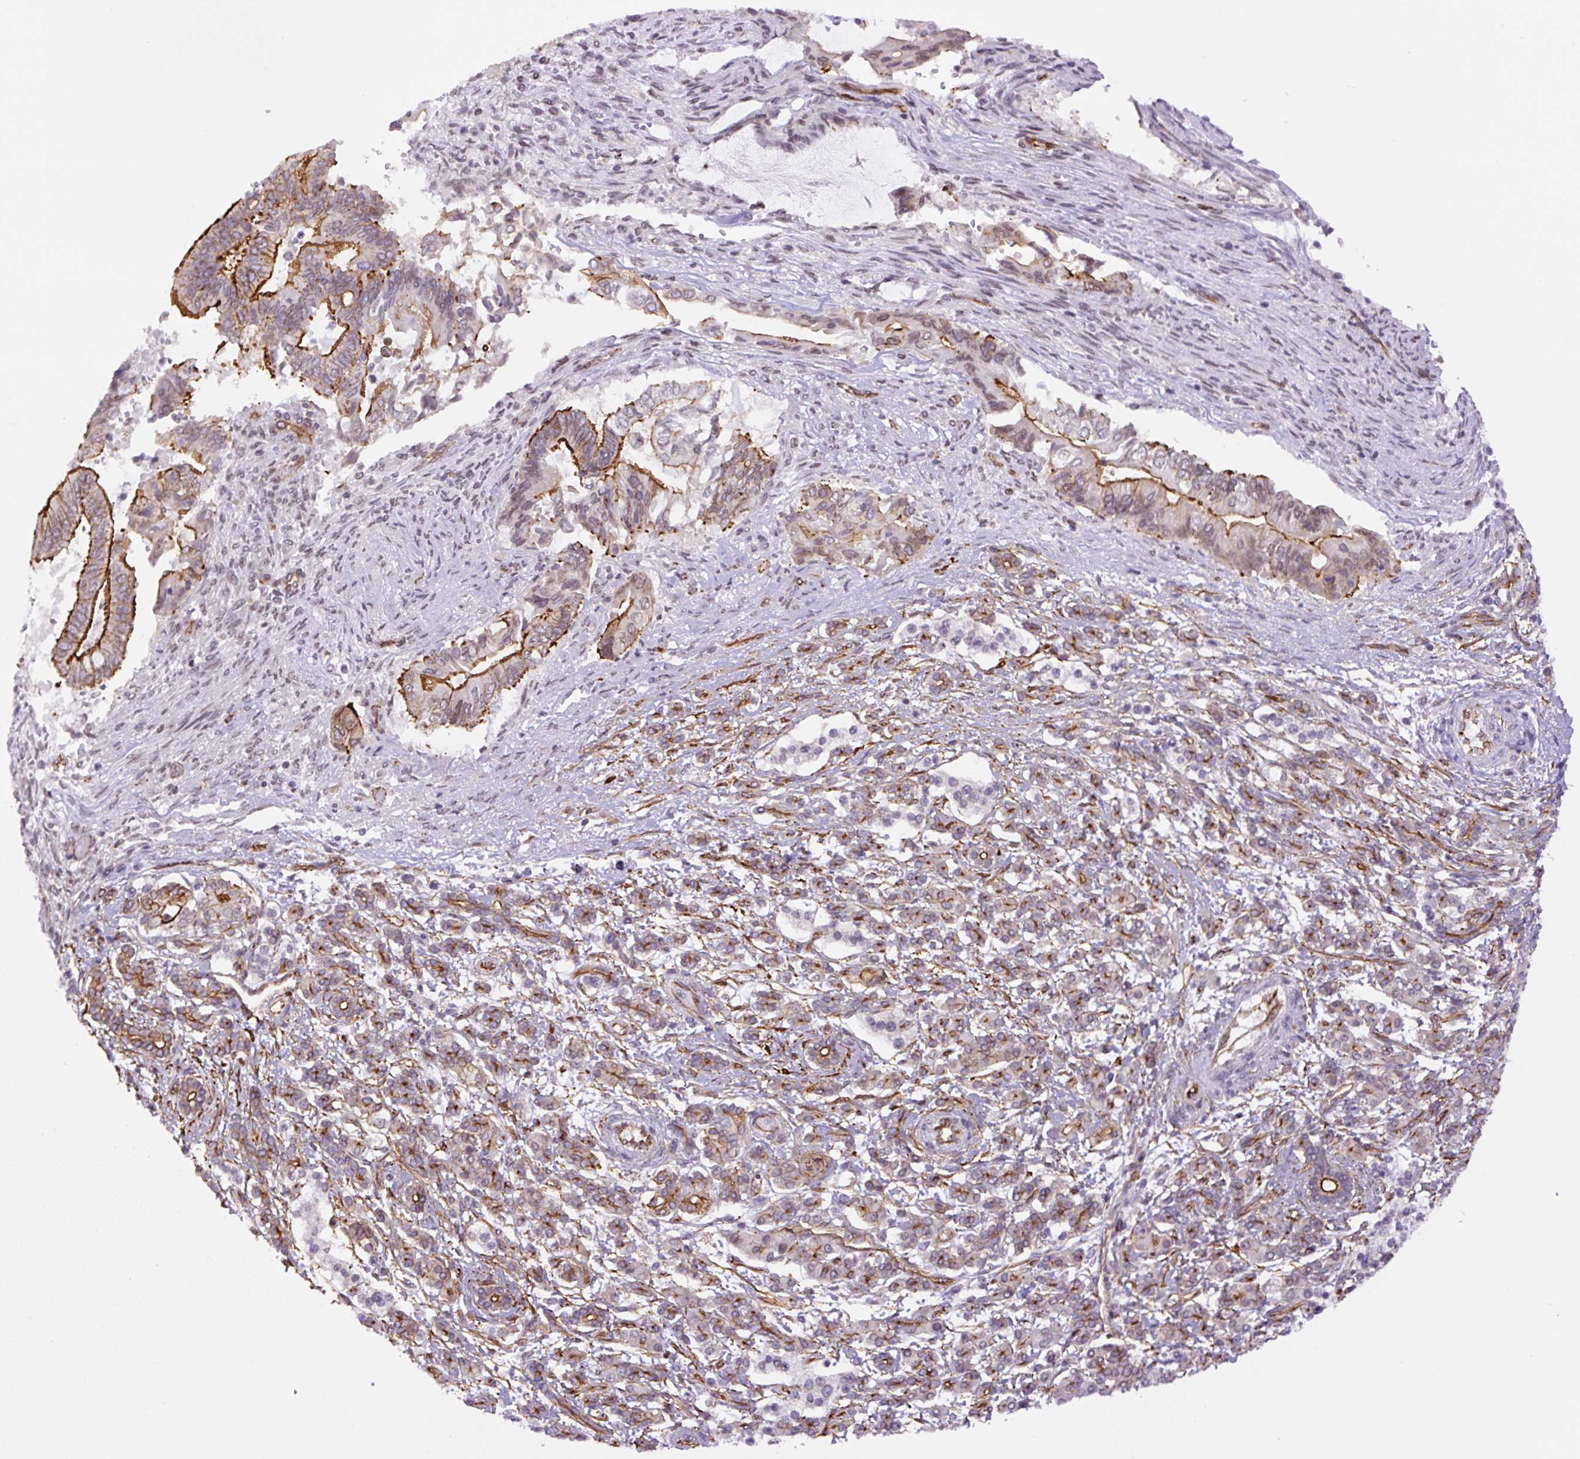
{"staining": {"intensity": "strong", "quantity": "<25%", "location": "cytoplasmic/membranous"}, "tissue": "pancreatic cancer", "cell_type": "Tumor cells", "image_type": "cancer", "snomed": [{"axis": "morphology", "description": "Adenocarcinoma, NOS"}, {"axis": "topography", "description": "Pancreas"}], "caption": "This is an image of immunohistochemistry staining of pancreatic cancer, which shows strong positivity in the cytoplasmic/membranous of tumor cells.", "gene": "MYO5C", "patient": {"sex": "male", "age": 68}}